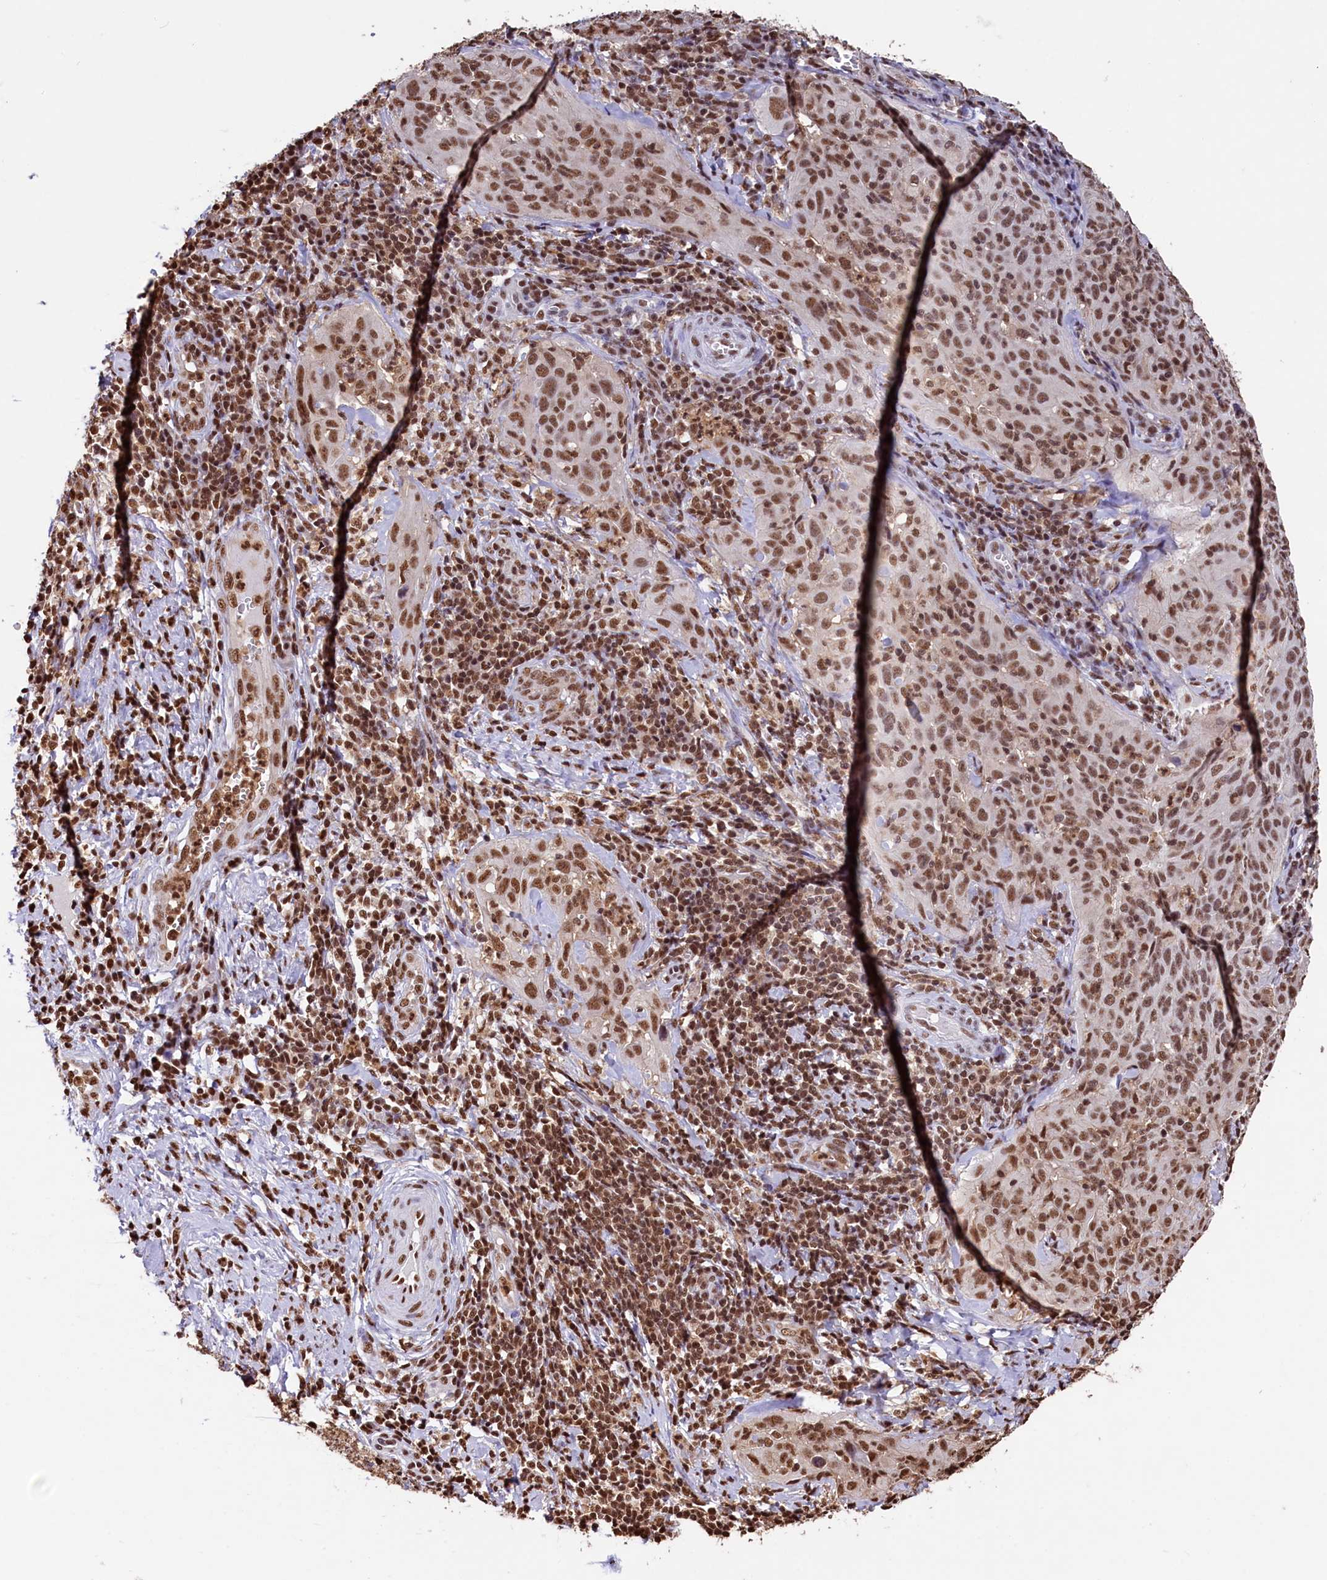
{"staining": {"intensity": "moderate", "quantity": ">75%", "location": "nuclear"}, "tissue": "cervical cancer", "cell_type": "Tumor cells", "image_type": "cancer", "snomed": [{"axis": "morphology", "description": "Normal tissue, NOS"}, {"axis": "morphology", "description": "Squamous cell carcinoma, NOS"}, {"axis": "topography", "description": "Cervix"}], "caption": "Brown immunohistochemical staining in squamous cell carcinoma (cervical) displays moderate nuclear positivity in approximately >75% of tumor cells. (Stains: DAB in brown, nuclei in blue, Microscopy: brightfield microscopy at high magnification).", "gene": "SNRPD2", "patient": {"sex": "female", "age": 31}}